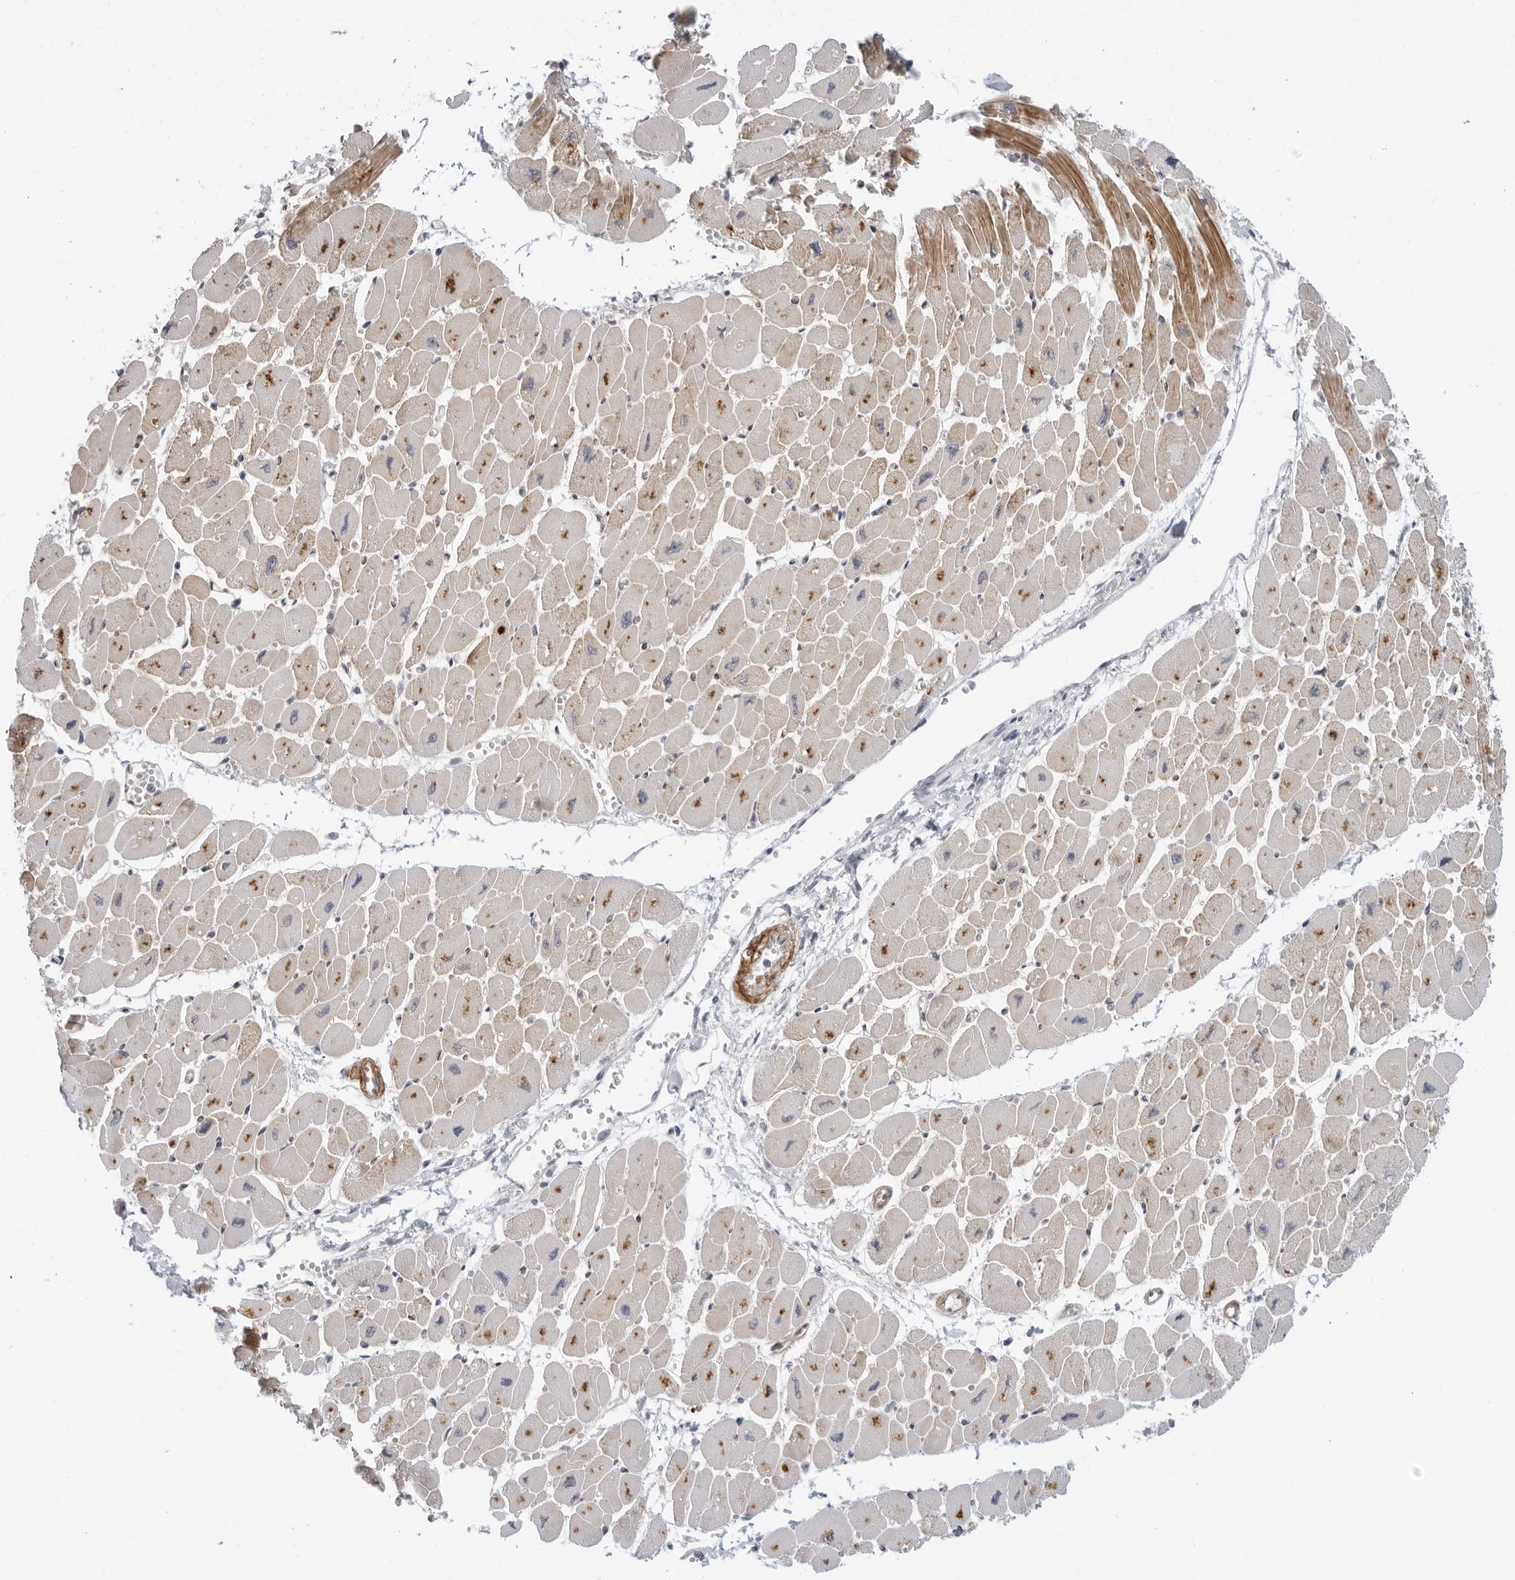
{"staining": {"intensity": "moderate", "quantity": ">75%", "location": "cytoplasmic/membranous"}, "tissue": "heart muscle", "cell_type": "Cardiomyocytes", "image_type": "normal", "snomed": [{"axis": "morphology", "description": "Normal tissue, NOS"}, {"axis": "topography", "description": "Heart"}], "caption": "Brown immunohistochemical staining in normal human heart muscle shows moderate cytoplasmic/membranous staining in approximately >75% of cardiomyocytes.", "gene": "SUGCT", "patient": {"sex": "female", "age": 54}}